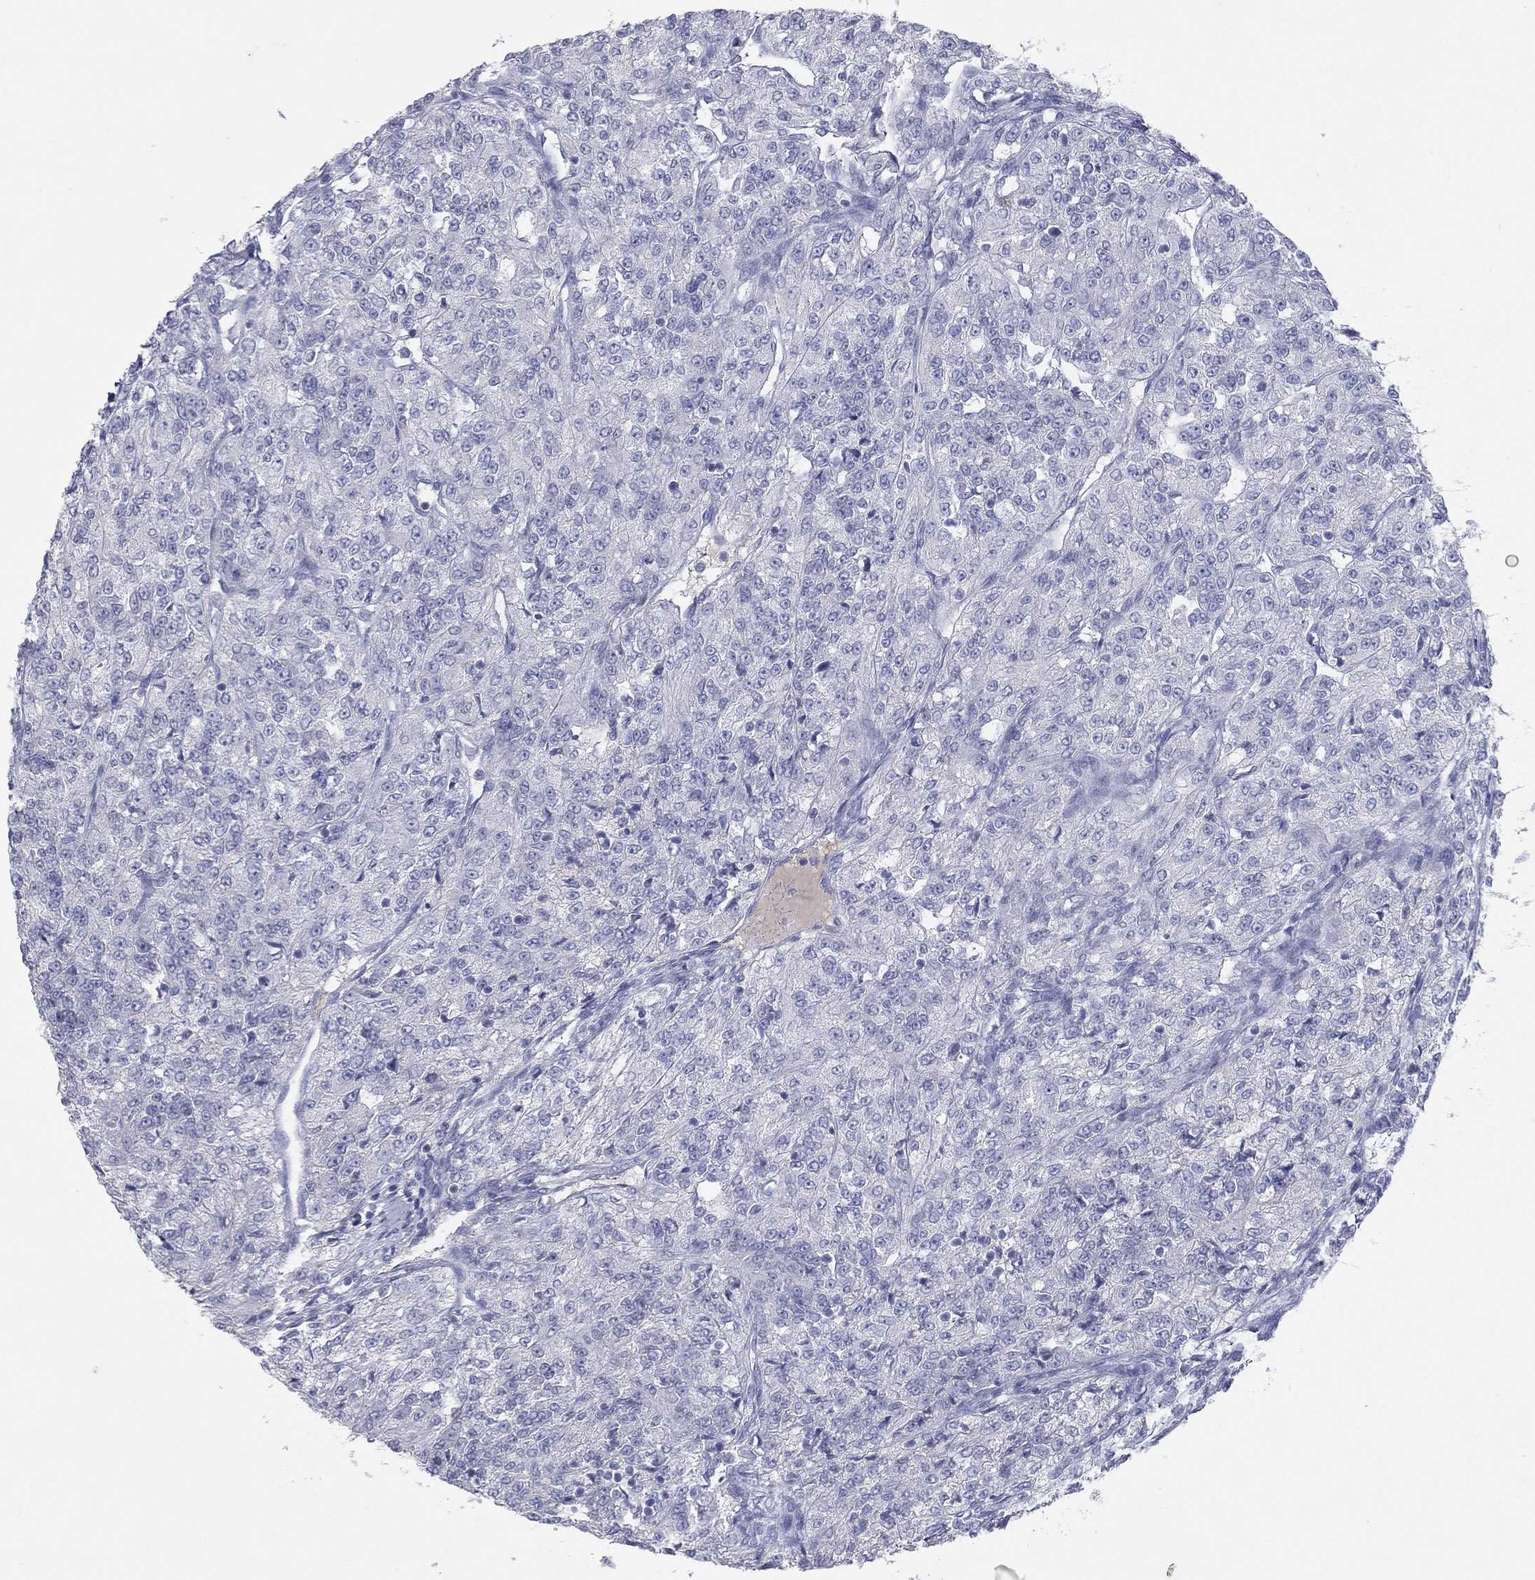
{"staining": {"intensity": "negative", "quantity": "none", "location": "none"}, "tissue": "renal cancer", "cell_type": "Tumor cells", "image_type": "cancer", "snomed": [{"axis": "morphology", "description": "Adenocarcinoma, NOS"}, {"axis": "topography", "description": "Kidney"}], "caption": "Tumor cells show no significant expression in renal adenocarcinoma.", "gene": "CPT1B", "patient": {"sex": "female", "age": 63}}